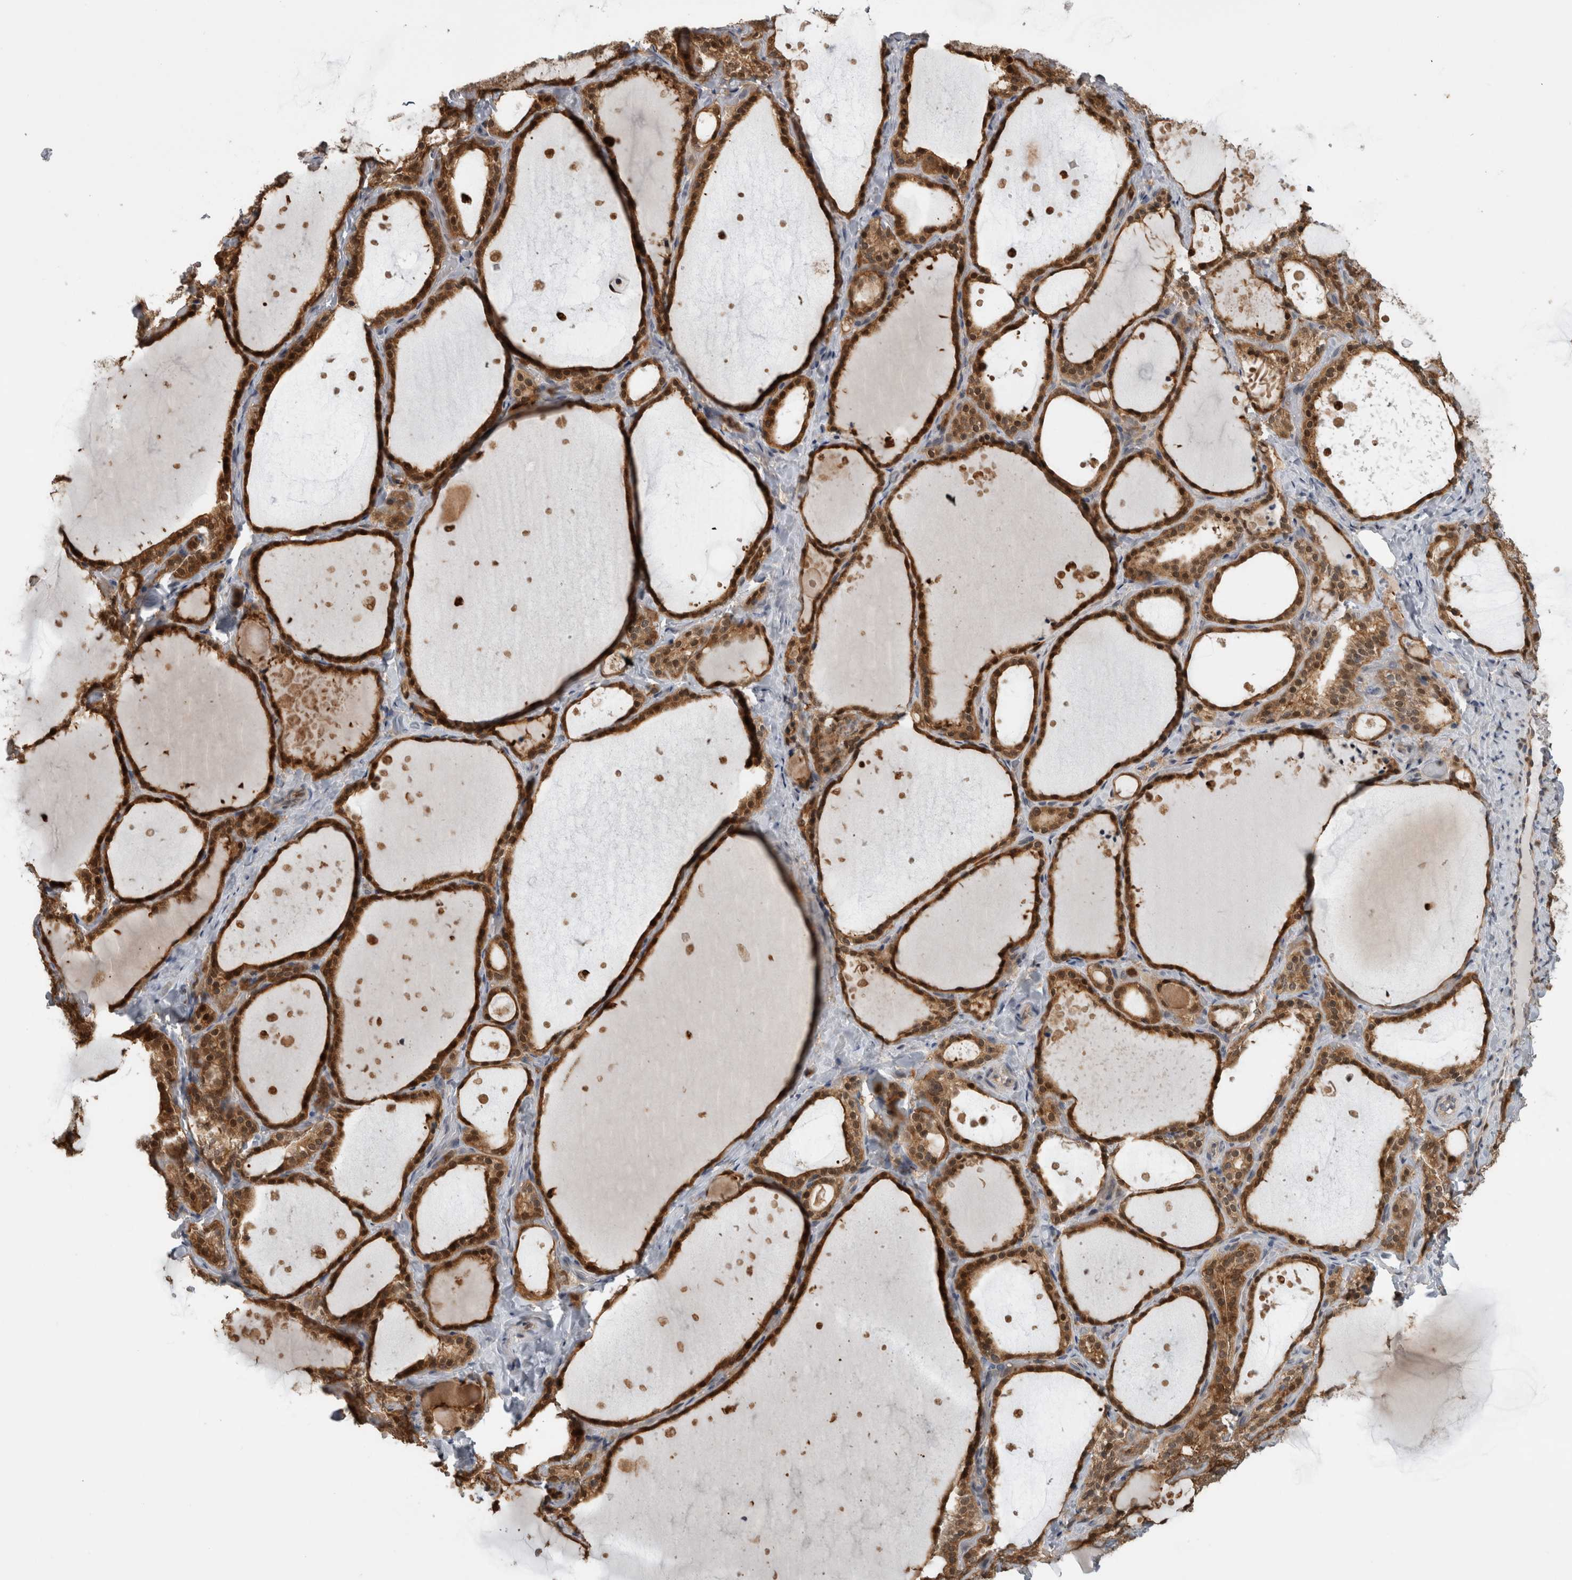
{"staining": {"intensity": "strong", "quantity": ">75%", "location": "cytoplasmic/membranous,nuclear"}, "tissue": "thyroid gland", "cell_type": "Glandular cells", "image_type": "normal", "snomed": [{"axis": "morphology", "description": "Normal tissue, NOS"}, {"axis": "topography", "description": "Thyroid gland"}], "caption": "Thyroid gland stained with a protein marker displays strong staining in glandular cells.", "gene": "USH1G", "patient": {"sex": "female", "age": 44}}